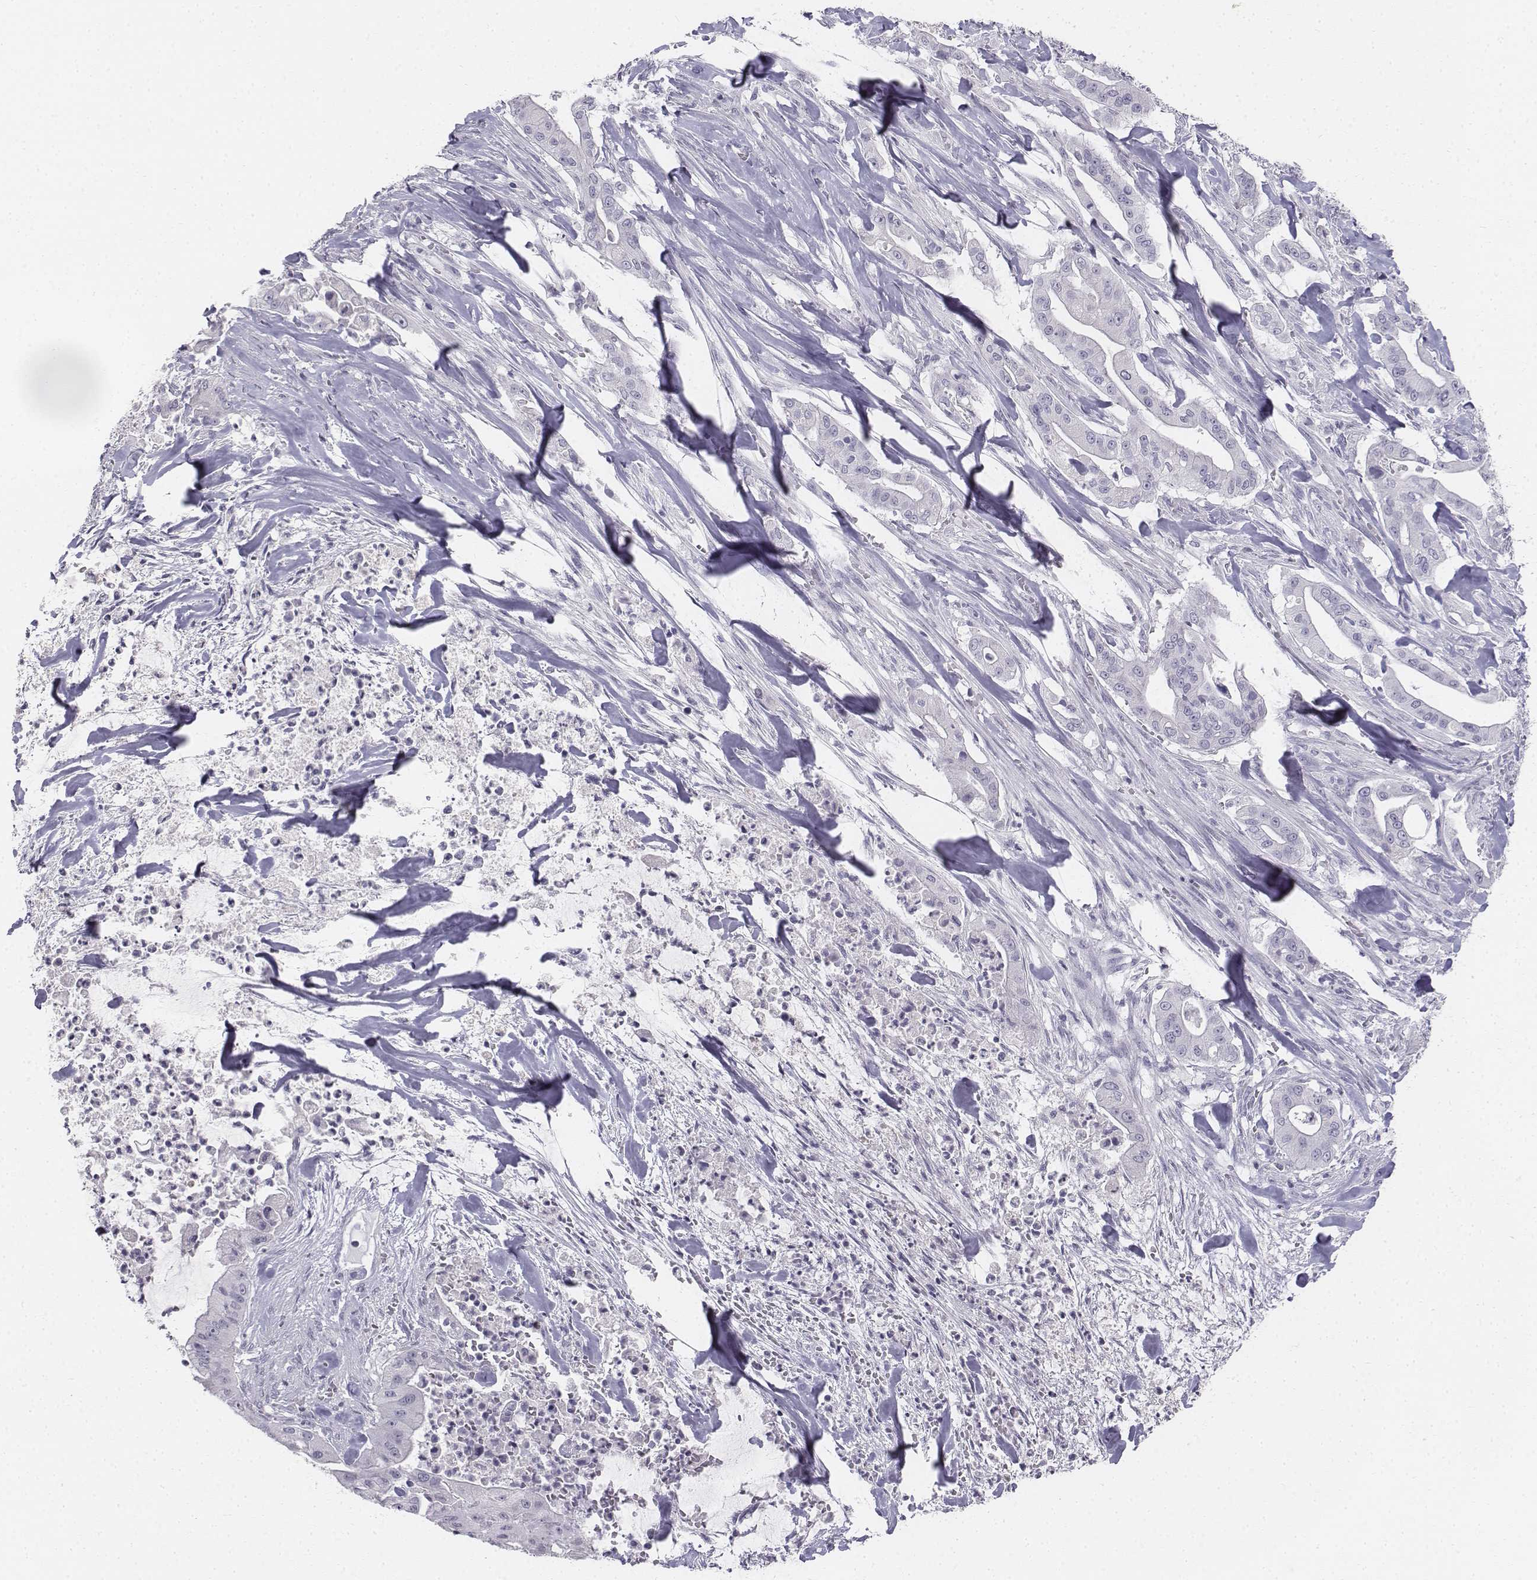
{"staining": {"intensity": "negative", "quantity": "none", "location": "none"}, "tissue": "pancreatic cancer", "cell_type": "Tumor cells", "image_type": "cancer", "snomed": [{"axis": "morphology", "description": "Normal tissue, NOS"}, {"axis": "morphology", "description": "Inflammation, NOS"}, {"axis": "morphology", "description": "Adenocarcinoma, NOS"}, {"axis": "topography", "description": "Pancreas"}], "caption": "A high-resolution photomicrograph shows immunohistochemistry staining of pancreatic cancer, which displays no significant positivity in tumor cells.", "gene": "TH", "patient": {"sex": "male", "age": 57}}